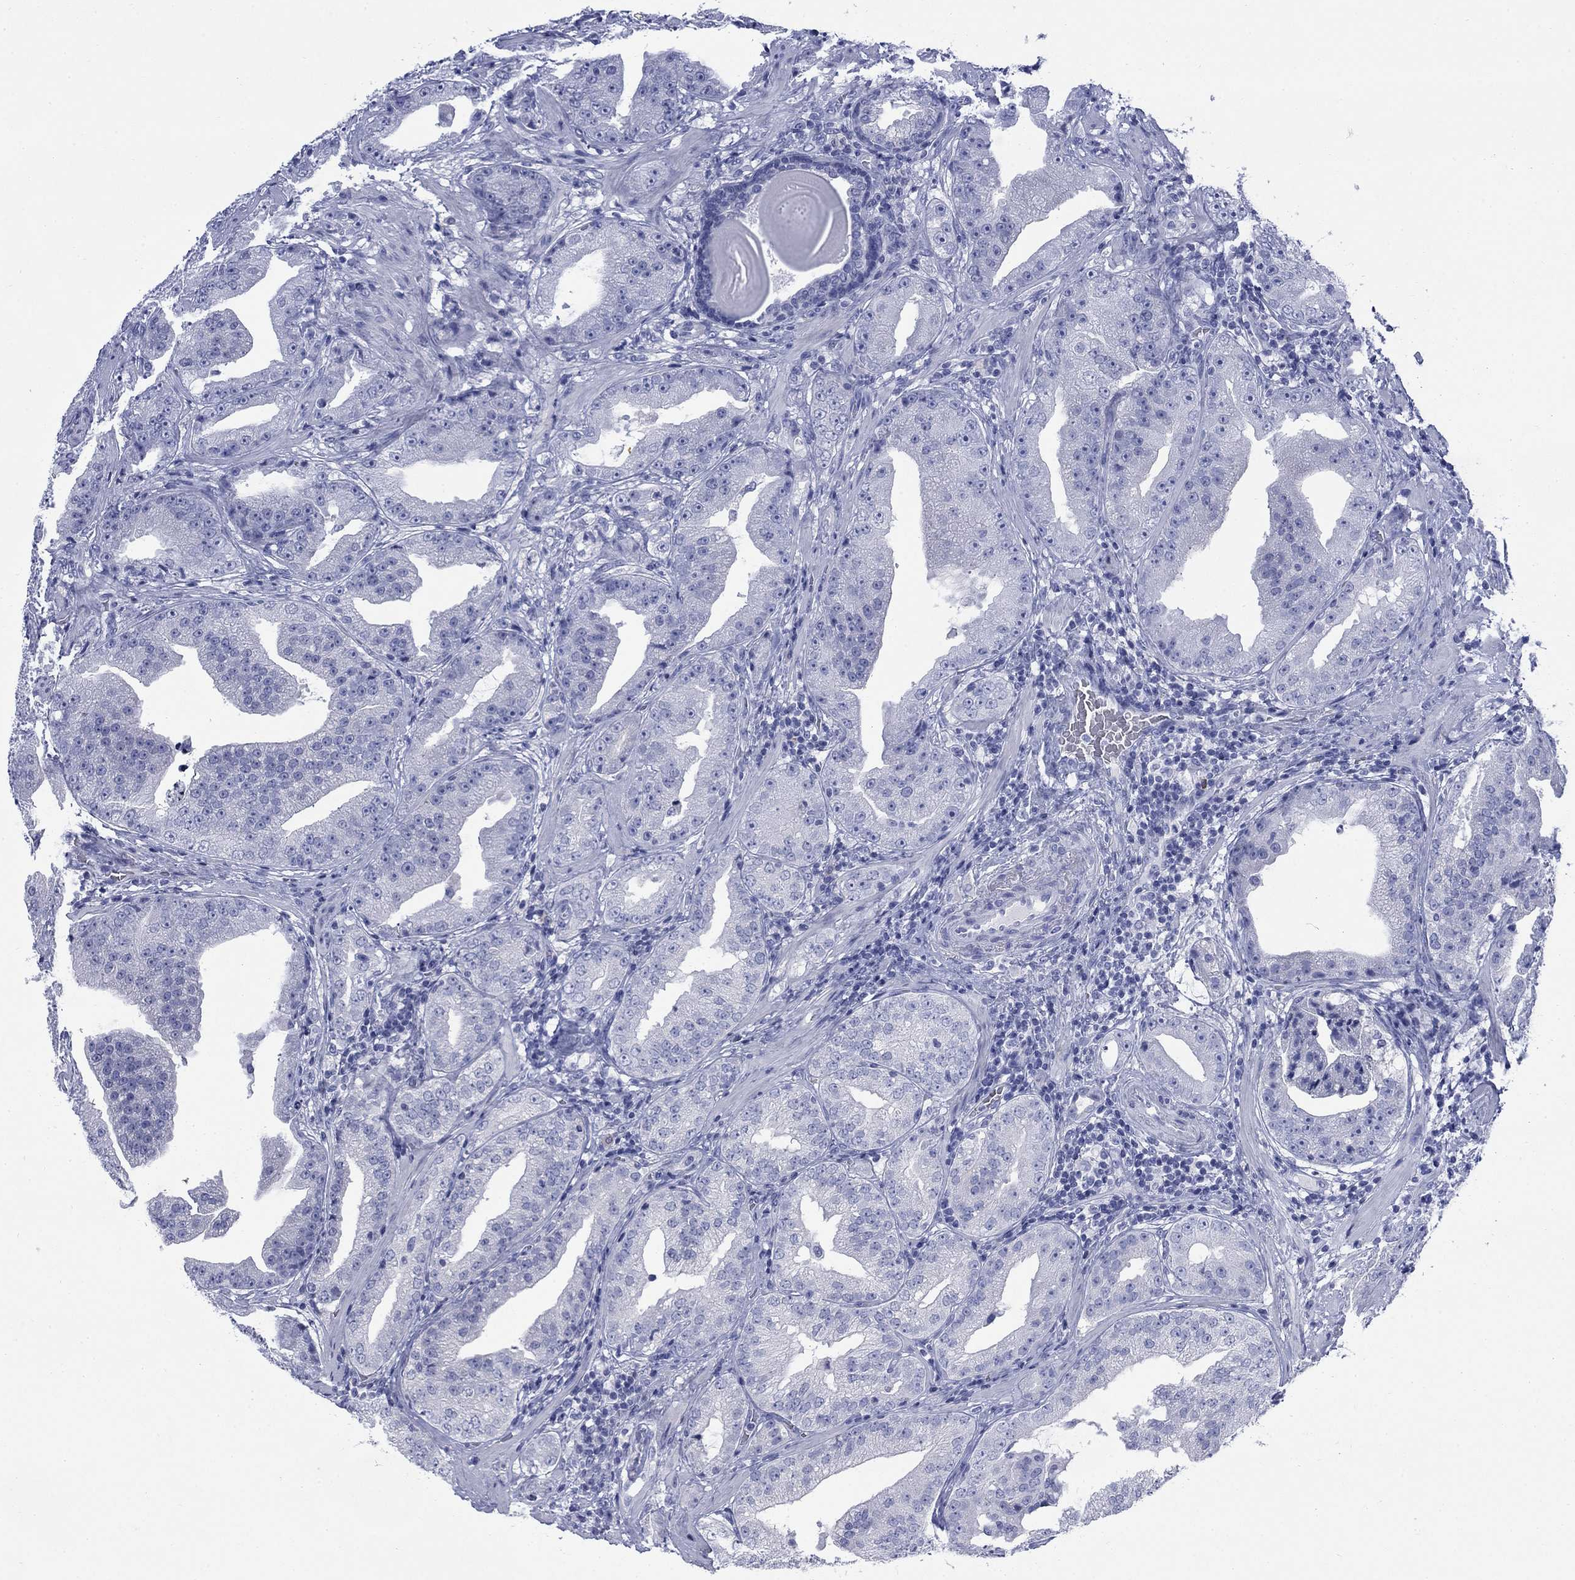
{"staining": {"intensity": "negative", "quantity": "none", "location": "none"}, "tissue": "prostate cancer", "cell_type": "Tumor cells", "image_type": "cancer", "snomed": [{"axis": "morphology", "description": "Adenocarcinoma, Low grade"}, {"axis": "topography", "description": "Prostate"}], "caption": "This is a photomicrograph of immunohistochemistry staining of prostate cancer, which shows no staining in tumor cells.", "gene": "IGF2BP3", "patient": {"sex": "male", "age": 62}}